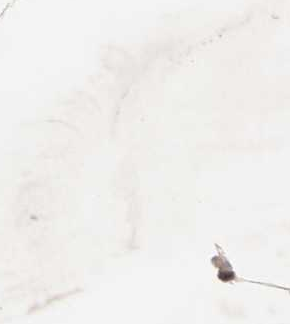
{"staining": {"intensity": "negative", "quantity": "none", "location": "none"}, "tissue": "adipose tissue", "cell_type": "Adipocytes", "image_type": "normal", "snomed": [{"axis": "morphology", "description": "Normal tissue, NOS"}, {"axis": "morphology", "description": "Duct carcinoma"}, {"axis": "topography", "description": "Breast"}, {"axis": "topography", "description": "Adipose tissue"}], "caption": "High power microscopy photomicrograph of an immunohistochemistry photomicrograph of benign adipose tissue, revealing no significant expression in adipocytes. Brightfield microscopy of IHC stained with DAB (3,3'-diaminobenzidine) (brown) and hematoxylin (blue), captured at high magnification.", "gene": "CBX4", "patient": {"sex": "female", "age": 37}}